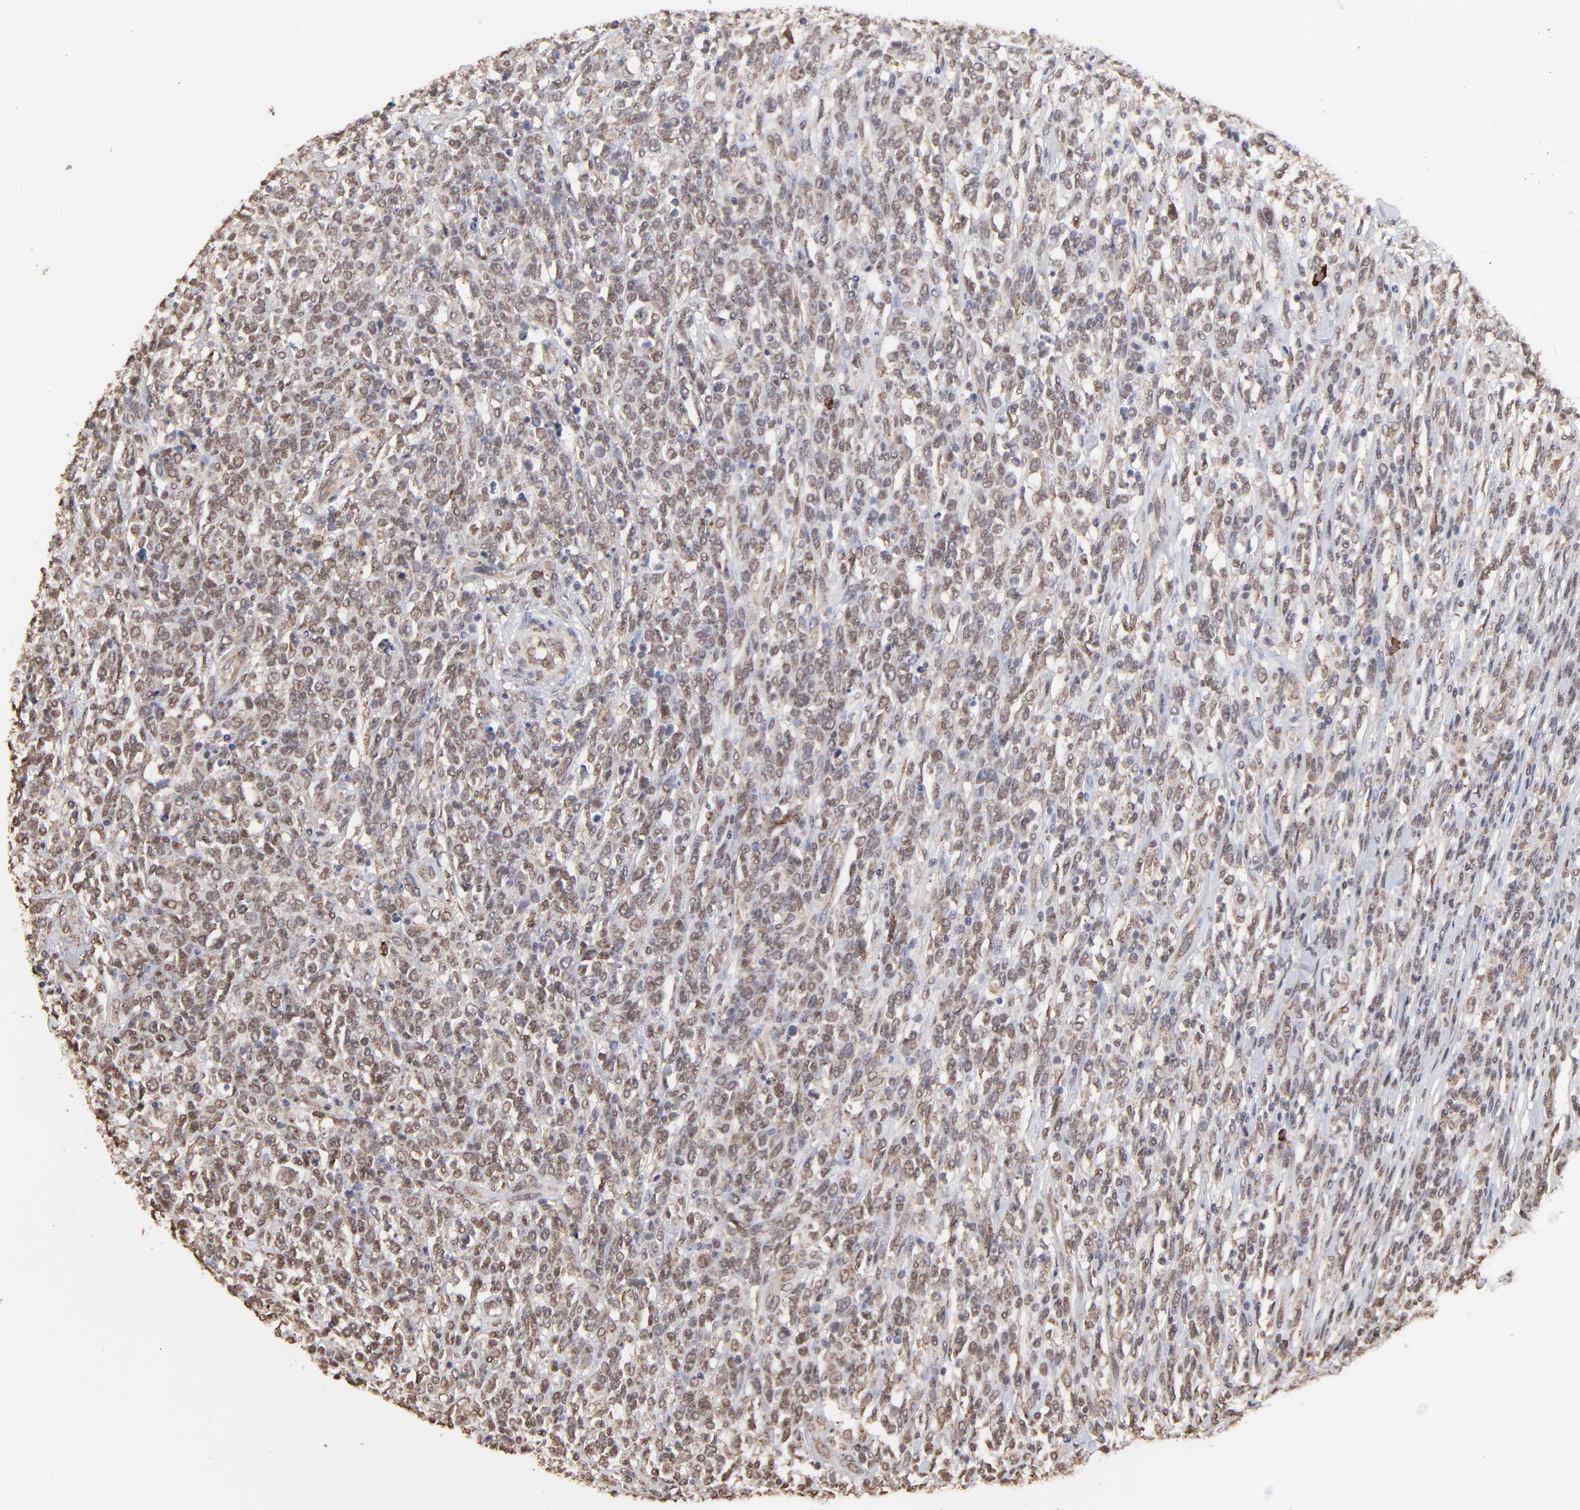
{"staining": {"intensity": "moderate", "quantity": ">75%", "location": "cytoplasmic/membranous,nuclear"}, "tissue": "lymphoma", "cell_type": "Tumor cells", "image_type": "cancer", "snomed": [{"axis": "morphology", "description": "Malignant lymphoma, non-Hodgkin's type, High grade"}, {"axis": "topography", "description": "Lymph node"}], "caption": "DAB (3,3'-diaminobenzidine) immunohistochemical staining of high-grade malignant lymphoma, non-Hodgkin's type shows moderate cytoplasmic/membranous and nuclear protein positivity in about >75% of tumor cells. Using DAB (3,3'-diaminobenzidine) (brown) and hematoxylin (blue) stains, captured at high magnification using brightfield microscopy.", "gene": "CHM", "patient": {"sex": "female", "age": 73}}